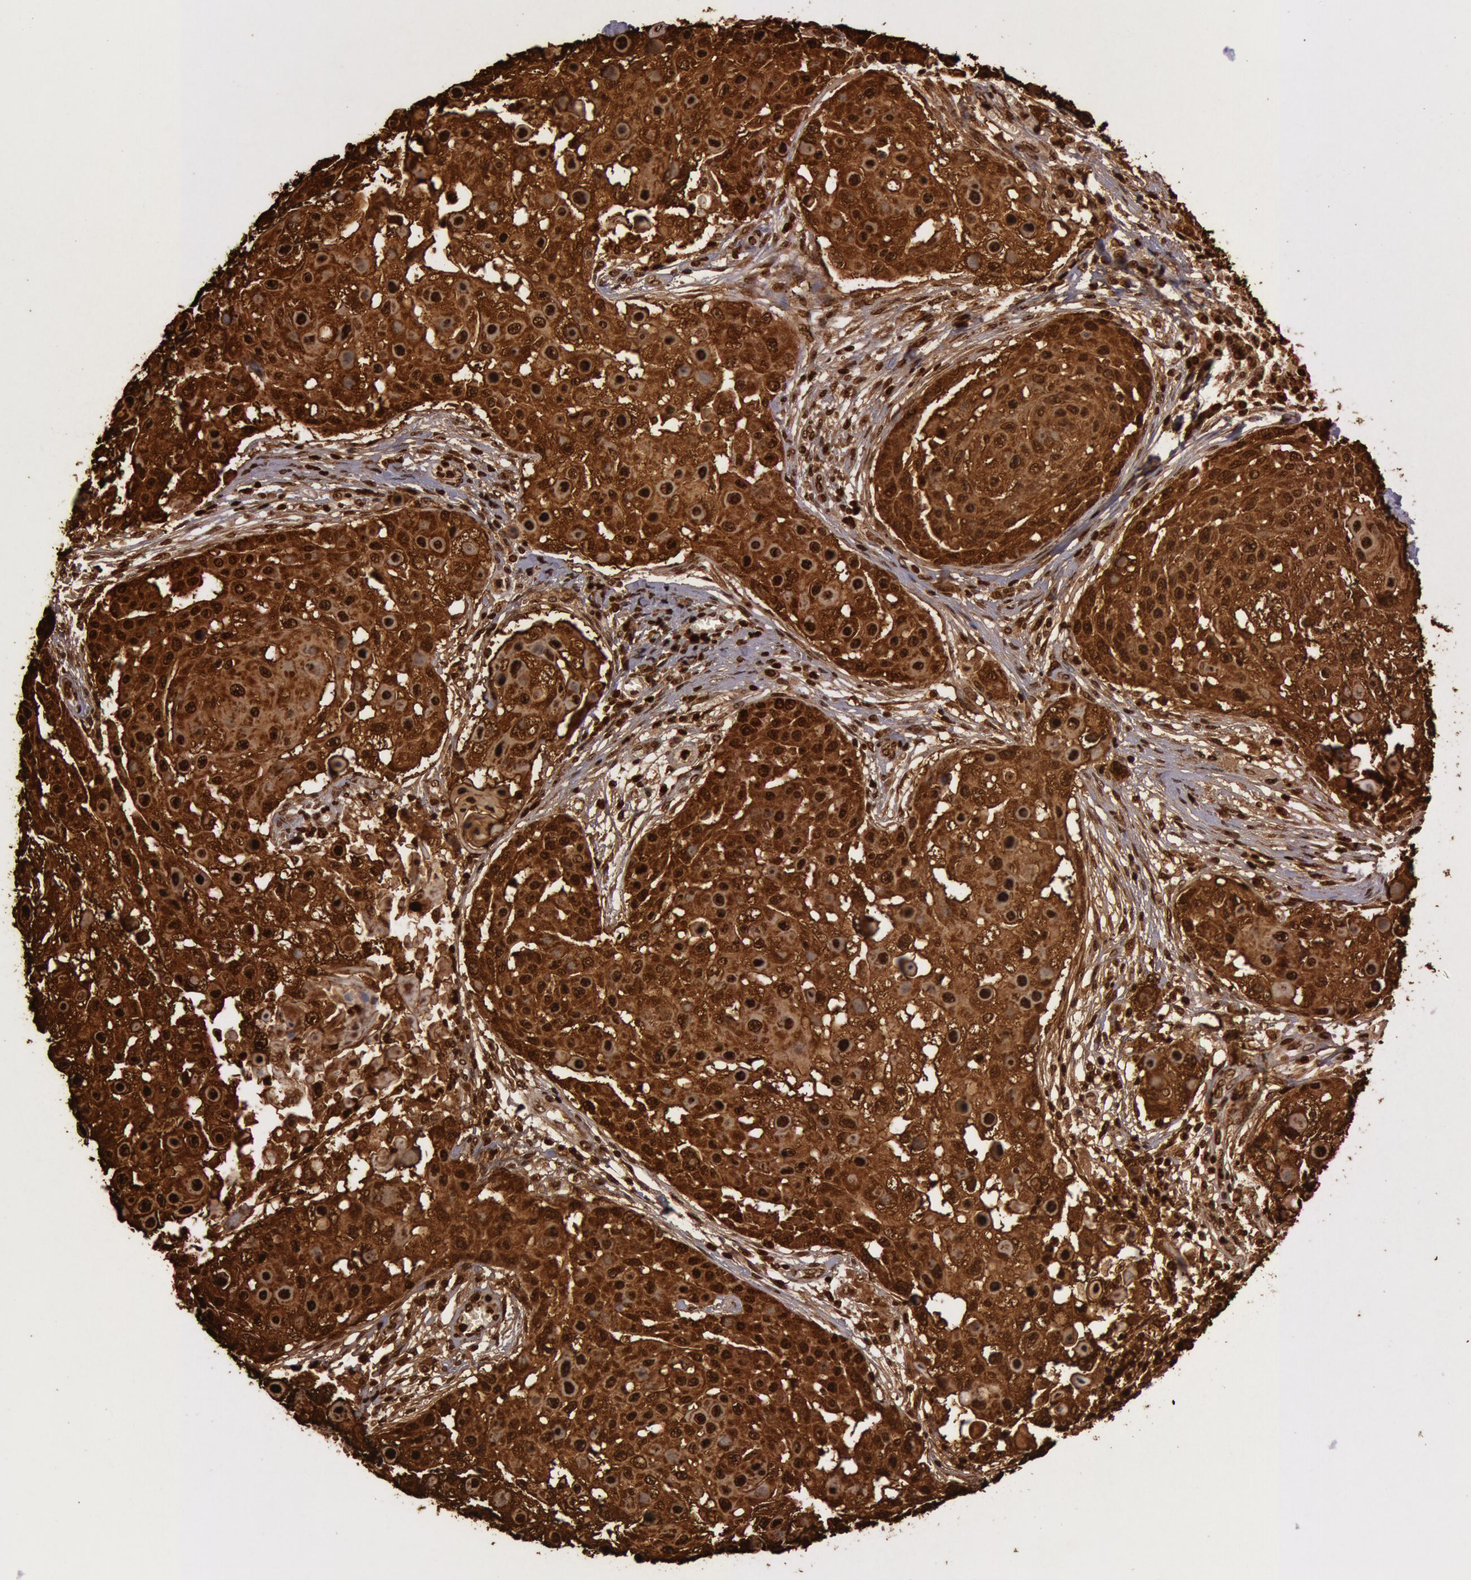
{"staining": {"intensity": "strong", "quantity": ">75%", "location": "cytoplasmic/membranous,nuclear"}, "tissue": "skin cancer", "cell_type": "Tumor cells", "image_type": "cancer", "snomed": [{"axis": "morphology", "description": "Squamous cell carcinoma, NOS"}, {"axis": "topography", "description": "Skin"}], "caption": "Brown immunohistochemical staining in human skin cancer shows strong cytoplasmic/membranous and nuclear expression in about >75% of tumor cells.", "gene": "S100A7", "patient": {"sex": "female", "age": 57}}